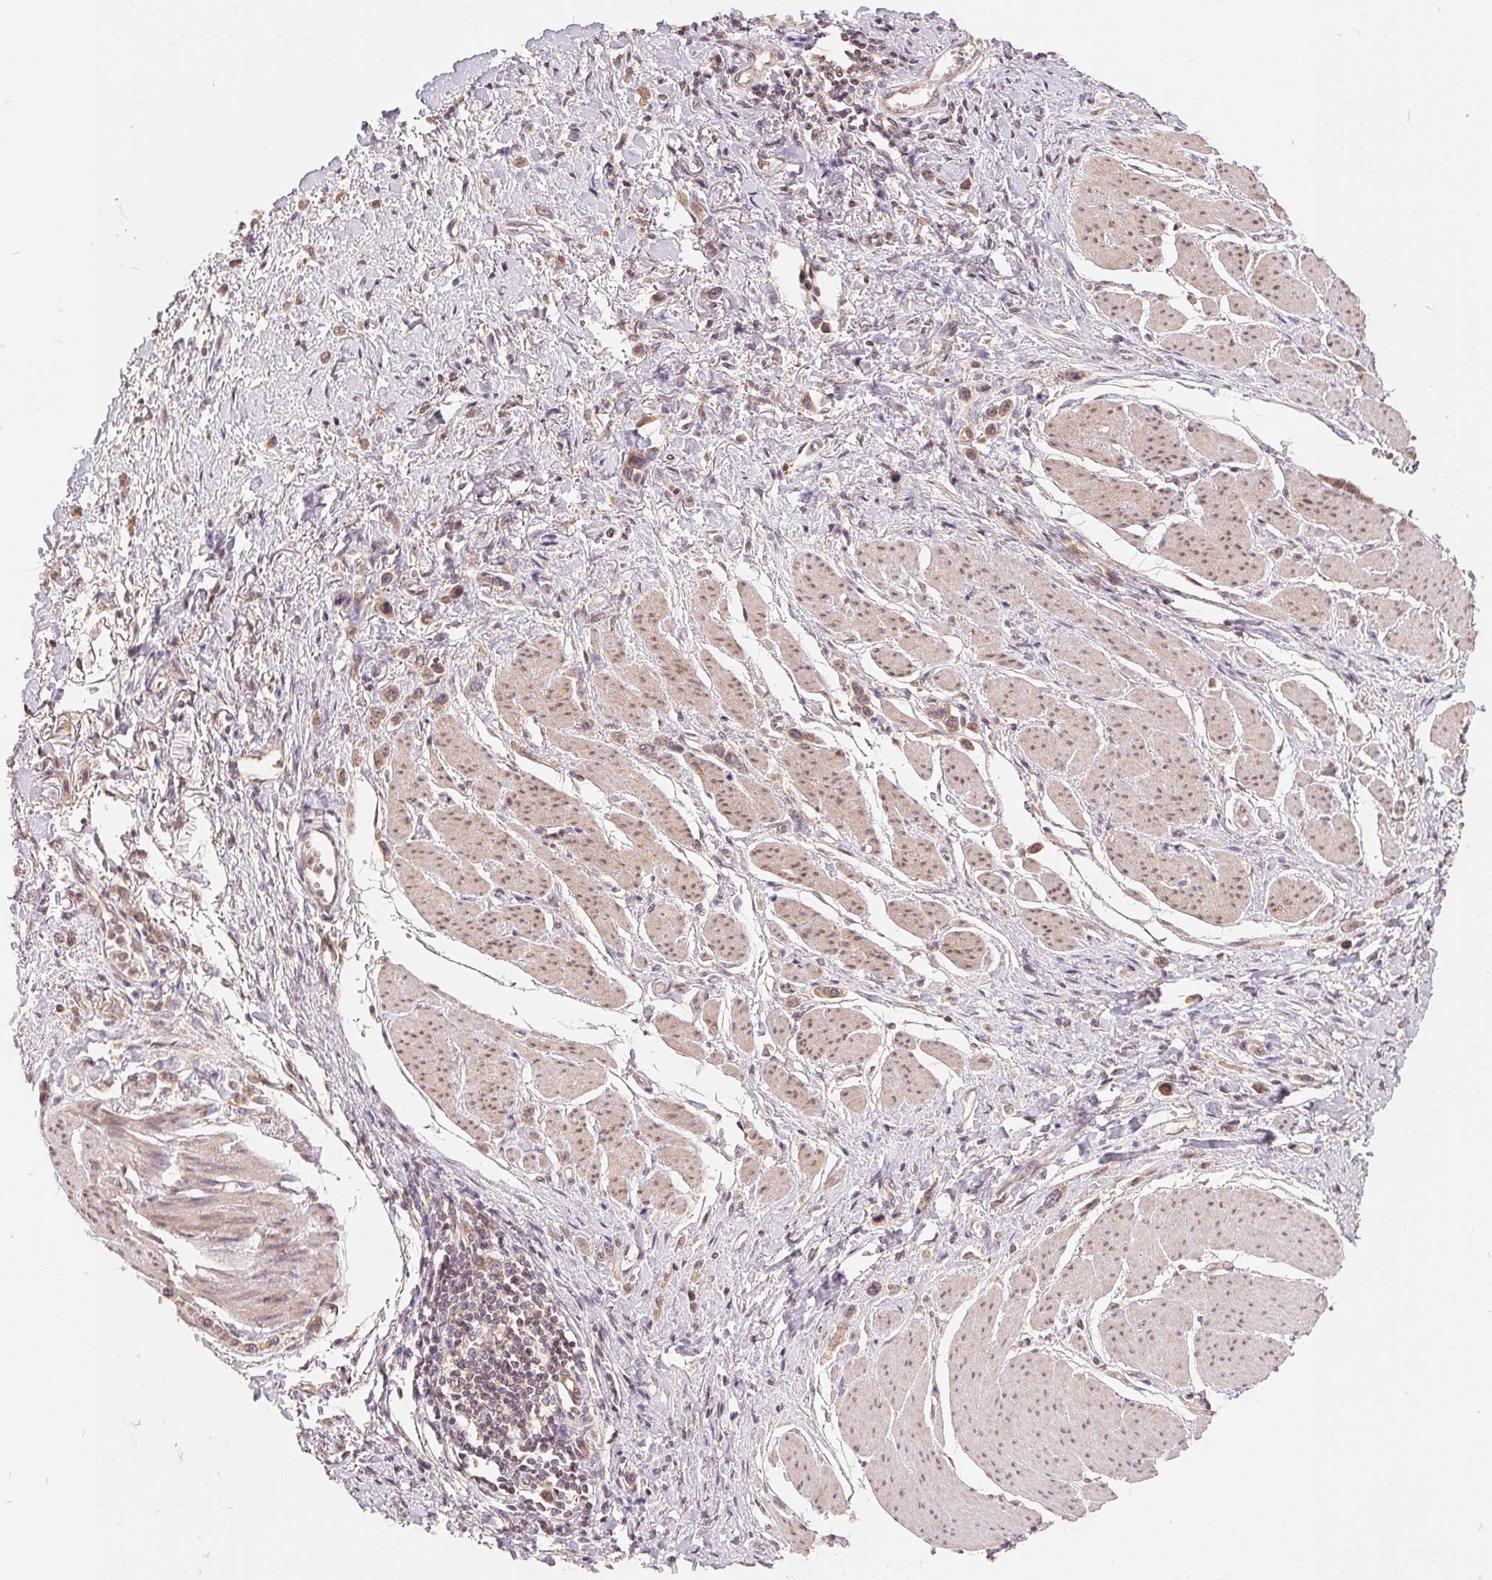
{"staining": {"intensity": "weak", "quantity": "25%-75%", "location": "cytoplasmic/membranous"}, "tissue": "stomach cancer", "cell_type": "Tumor cells", "image_type": "cancer", "snomed": [{"axis": "morphology", "description": "Adenocarcinoma, NOS"}, {"axis": "topography", "description": "Stomach"}], "caption": "Immunohistochemical staining of human adenocarcinoma (stomach) reveals low levels of weak cytoplasmic/membranous protein staining in approximately 25%-75% of tumor cells.", "gene": "CDIPT", "patient": {"sex": "female", "age": 65}}